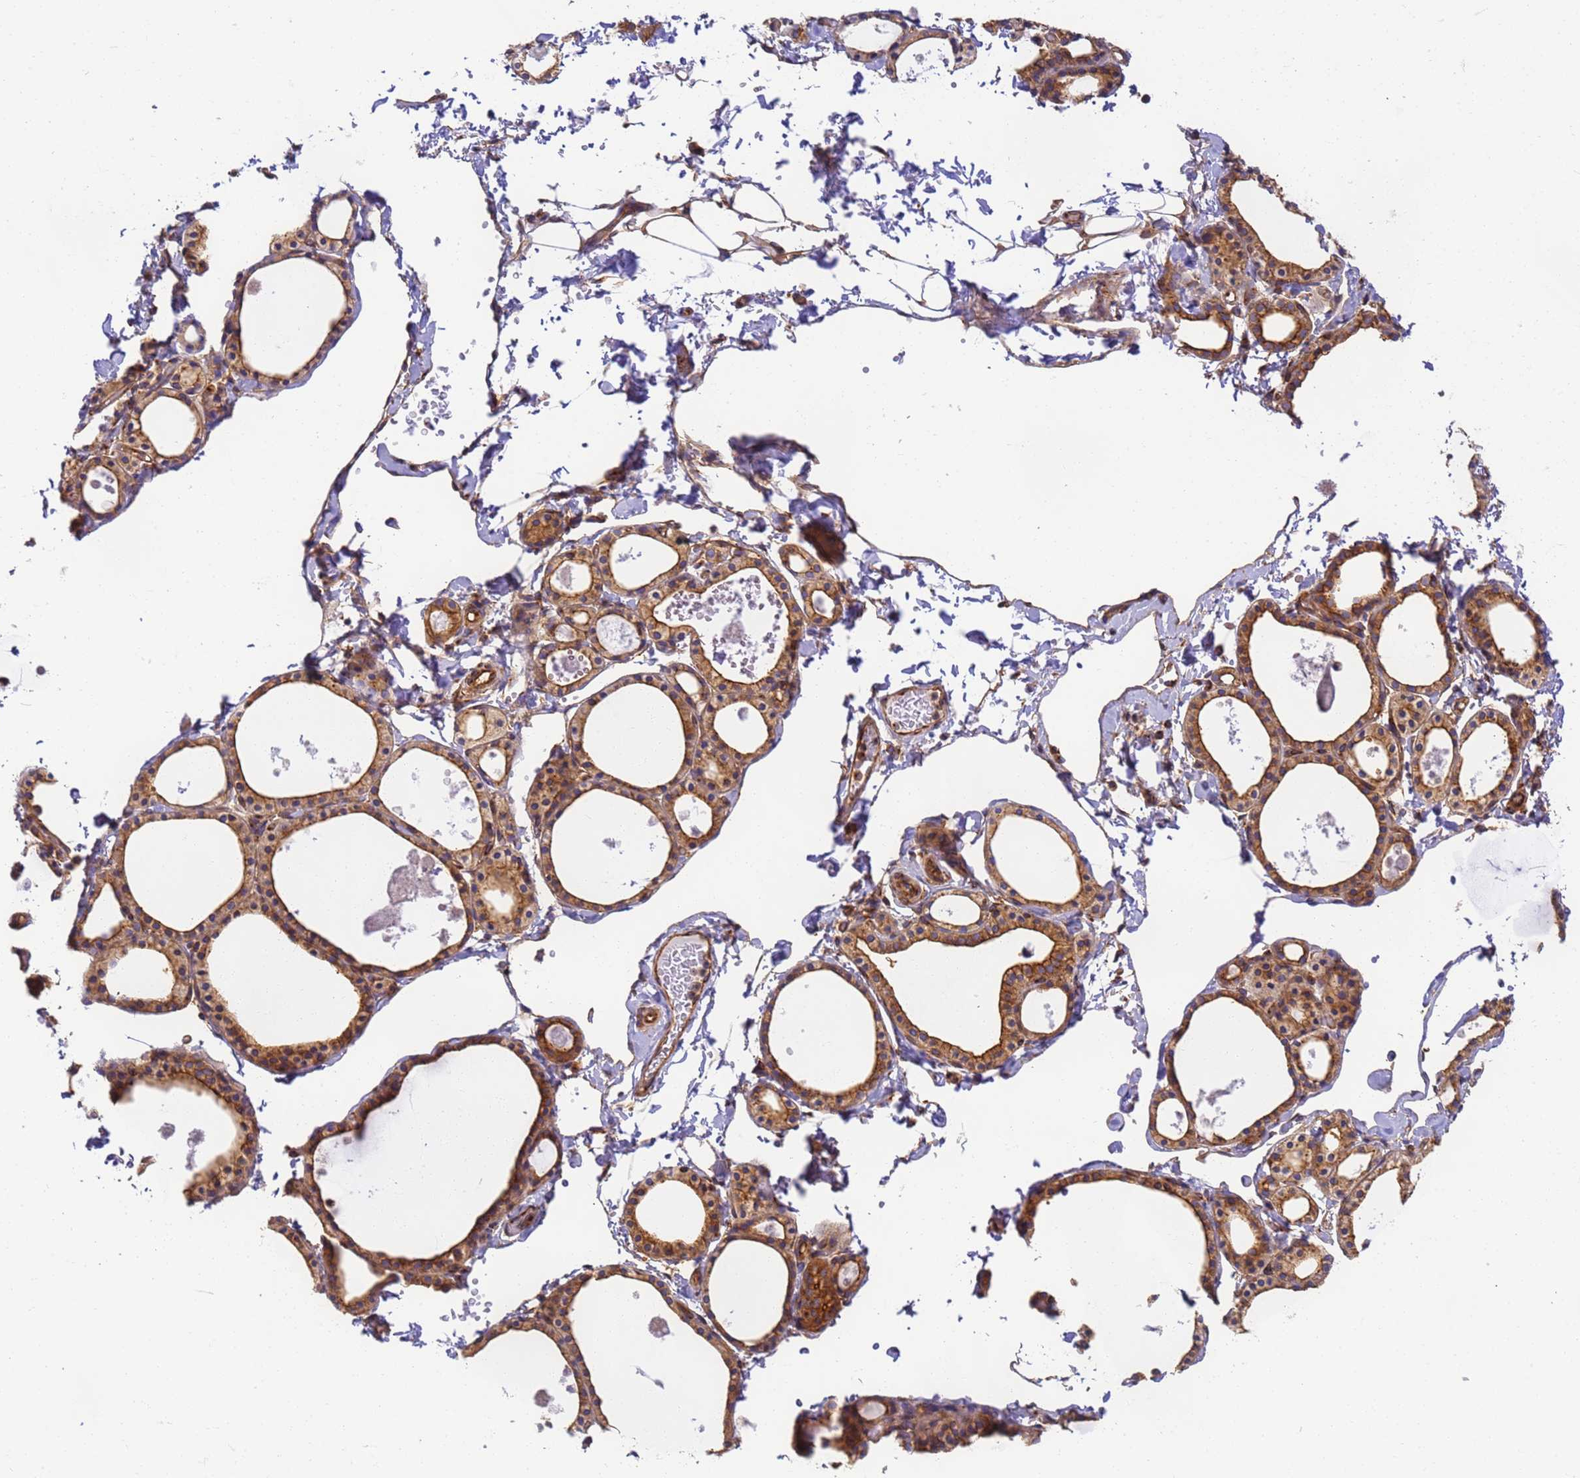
{"staining": {"intensity": "strong", "quantity": ">75%", "location": "cytoplasmic/membranous"}, "tissue": "thyroid gland", "cell_type": "Glandular cells", "image_type": "normal", "snomed": [{"axis": "morphology", "description": "Normal tissue, NOS"}, {"axis": "topography", "description": "Thyroid gland"}], "caption": "Strong cytoplasmic/membranous positivity is present in about >75% of glandular cells in unremarkable thyroid gland. The protein of interest is stained brown, and the nuclei are stained in blue (DAB (3,3'-diaminobenzidine) IHC with brightfield microscopy, high magnification).", "gene": "DYNC1I2", "patient": {"sex": "male", "age": 56}}